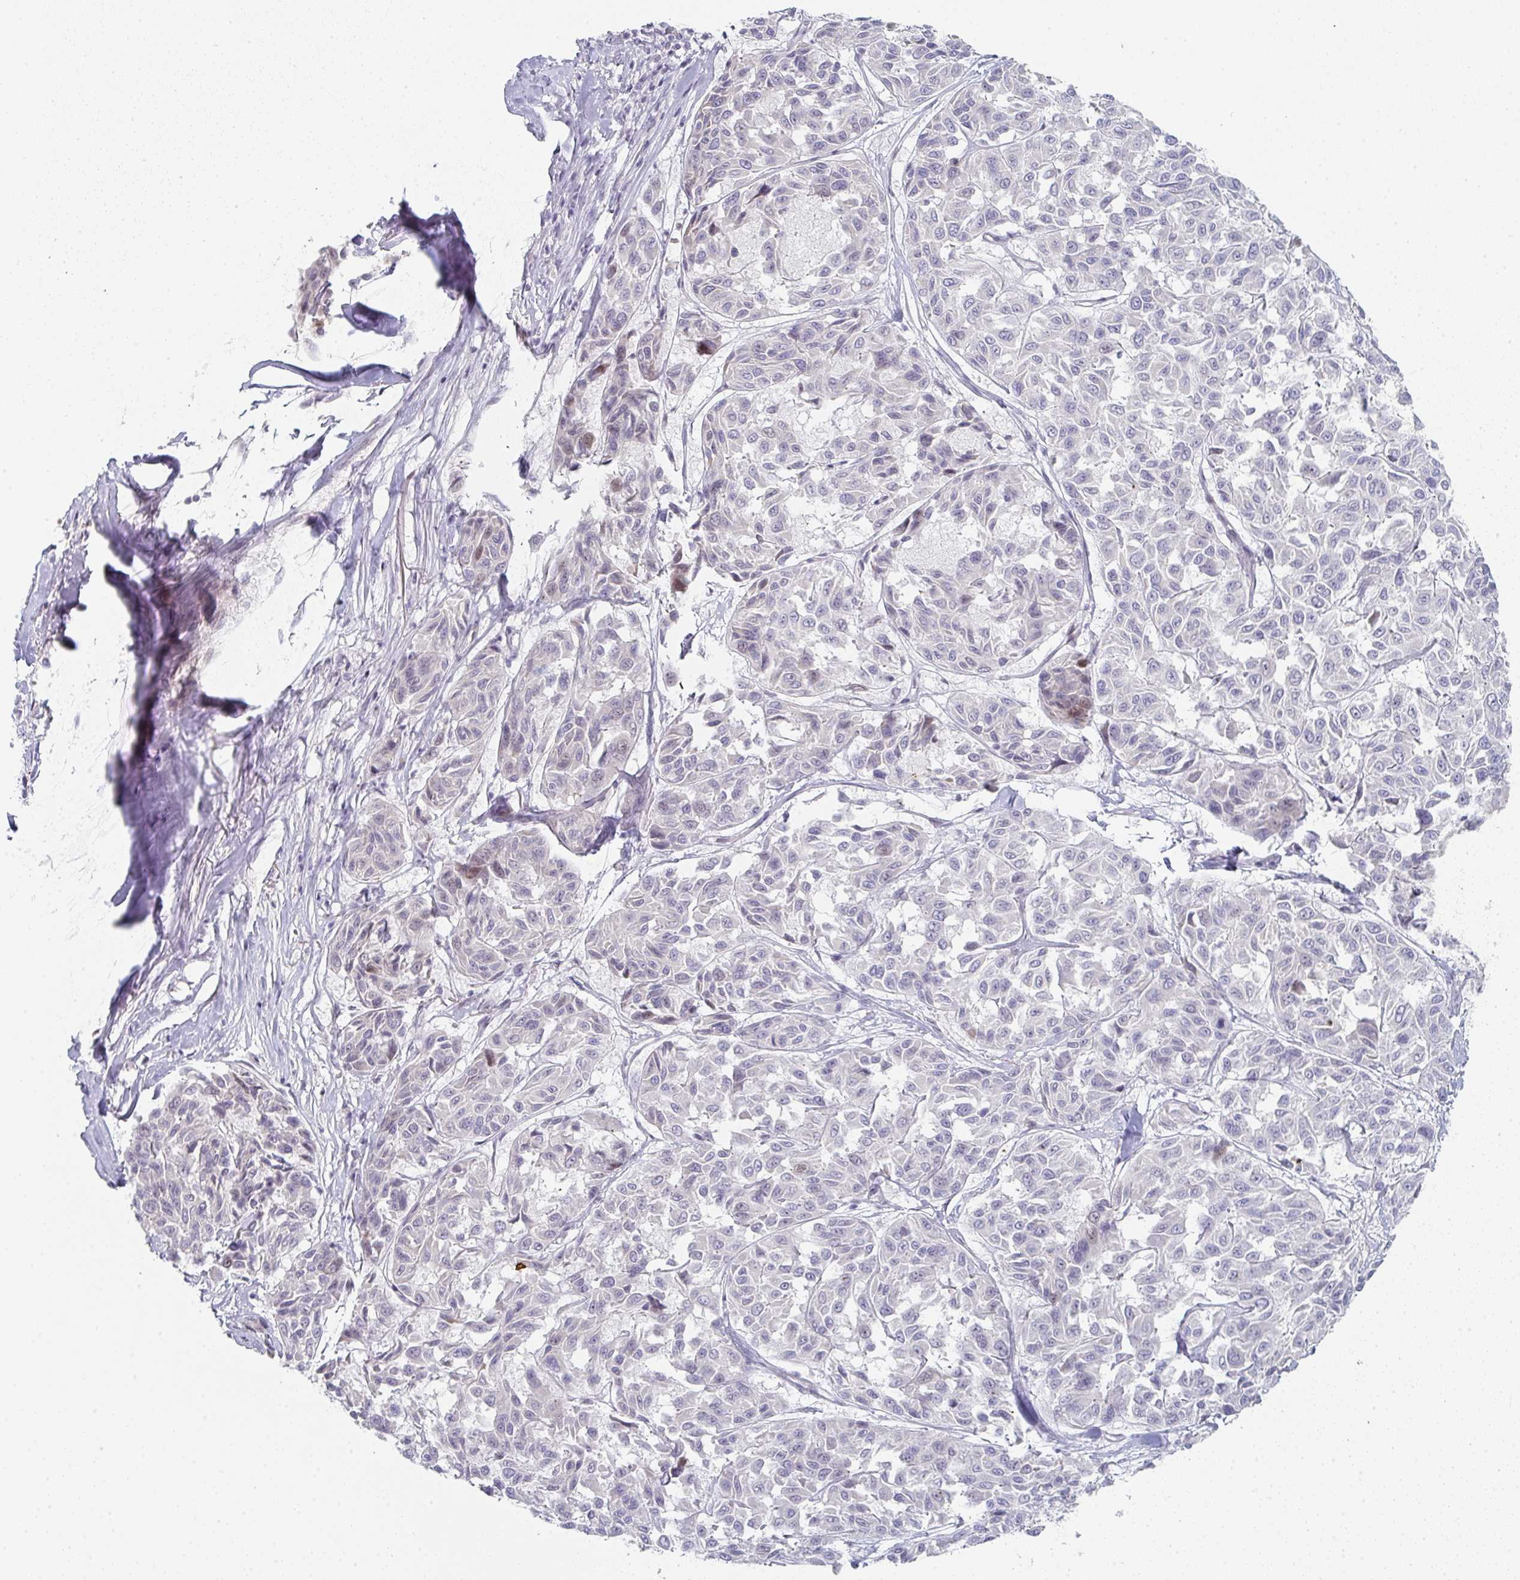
{"staining": {"intensity": "weak", "quantity": "<25%", "location": "nuclear"}, "tissue": "melanoma", "cell_type": "Tumor cells", "image_type": "cancer", "snomed": [{"axis": "morphology", "description": "Malignant melanoma, NOS"}, {"axis": "topography", "description": "Skin"}], "caption": "Immunohistochemistry (IHC) of human melanoma reveals no expression in tumor cells.", "gene": "POU2AF2", "patient": {"sex": "female", "age": 66}}